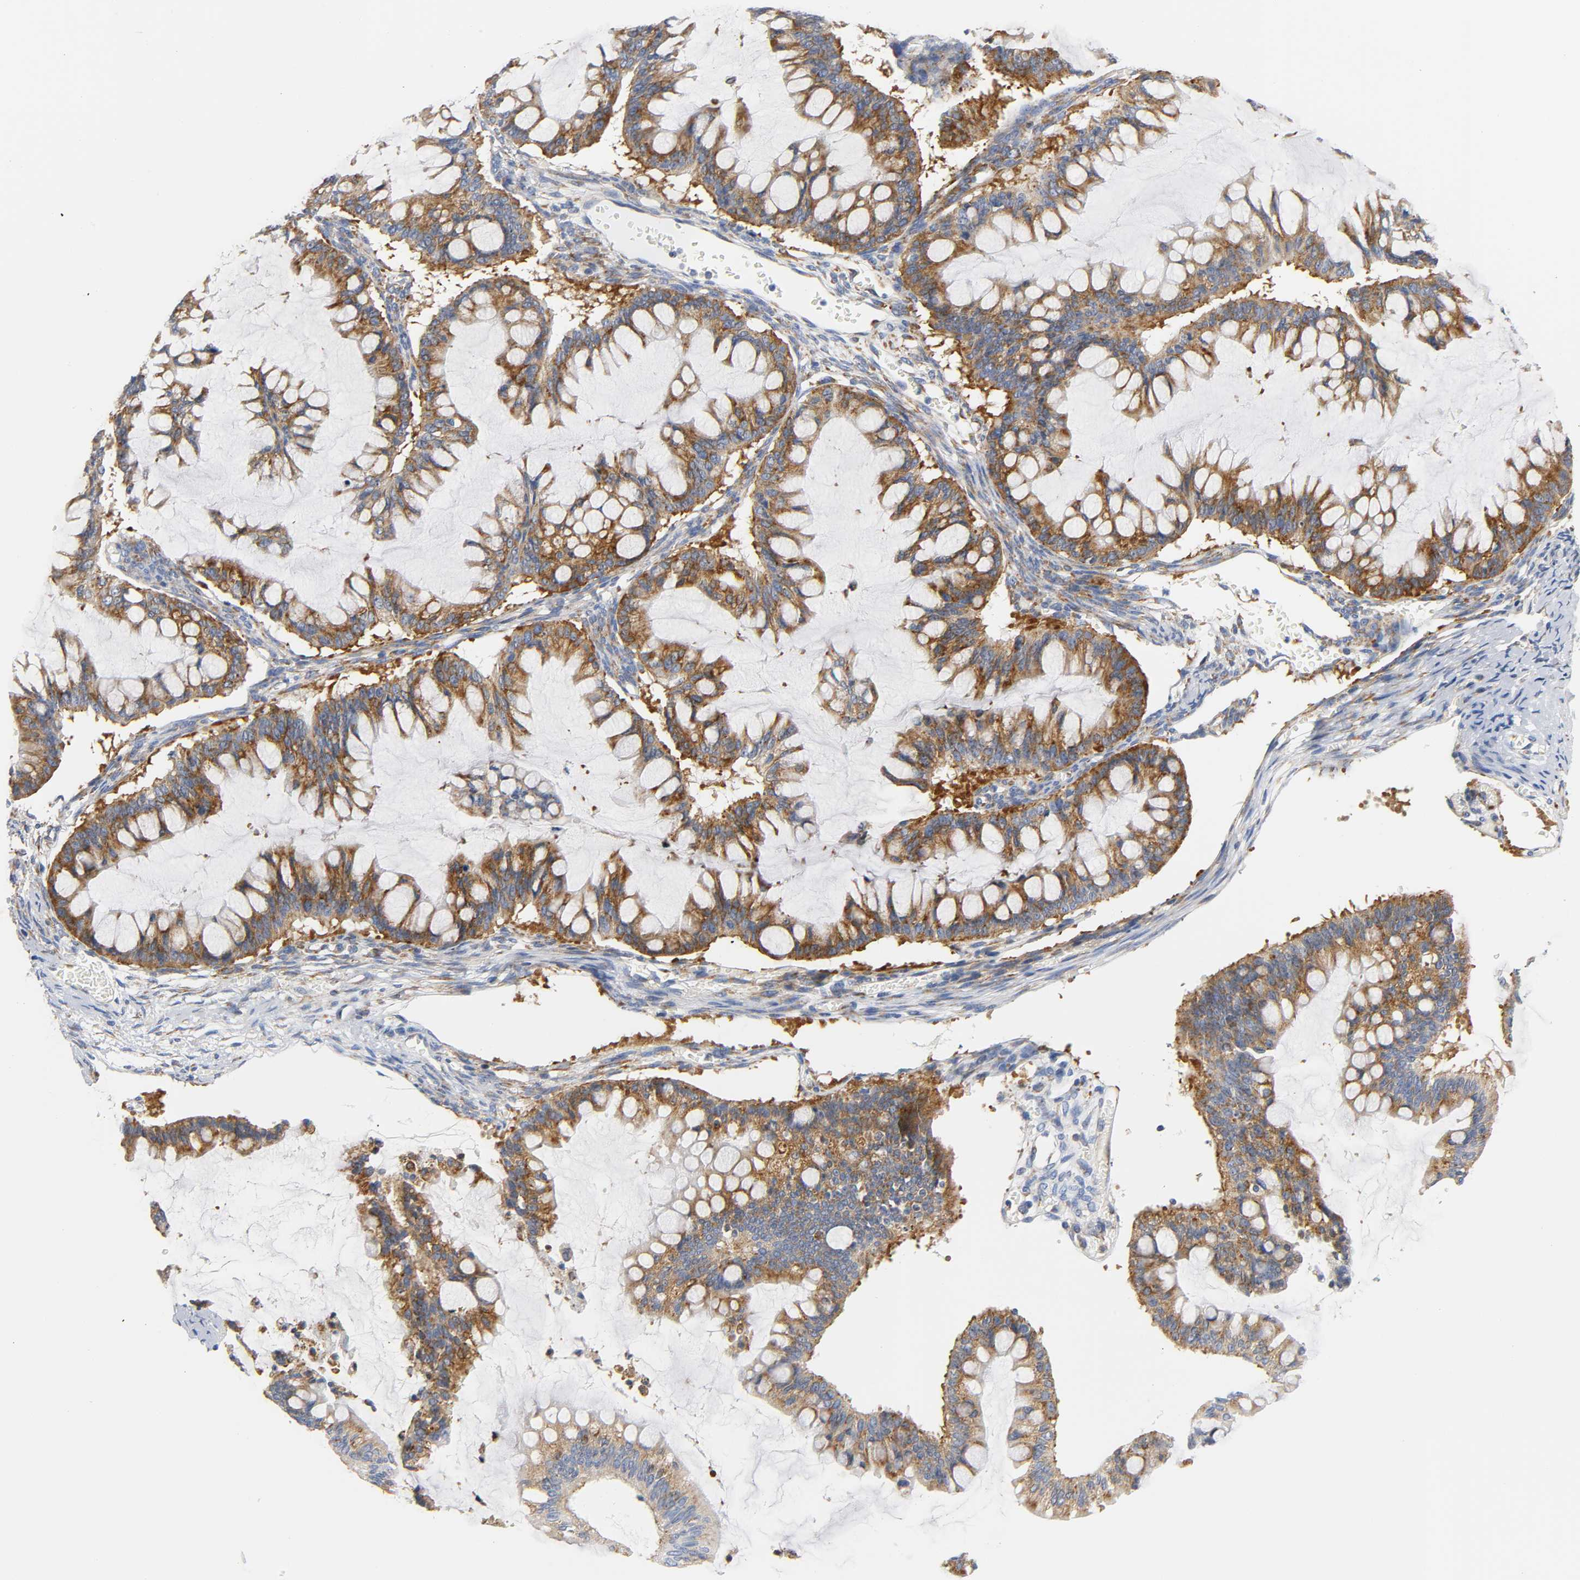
{"staining": {"intensity": "strong", "quantity": ">75%", "location": "cytoplasmic/membranous"}, "tissue": "ovarian cancer", "cell_type": "Tumor cells", "image_type": "cancer", "snomed": [{"axis": "morphology", "description": "Cystadenocarcinoma, mucinous, NOS"}, {"axis": "topography", "description": "Ovary"}], "caption": "Strong cytoplasmic/membranous protein expression is present in about >75% of tumor cells in mucinous cystadenocarcinoma (ovarian). (Stains: DAB in brown, nuclei in blue, Microscopy: brightfield microscopy at high magnification).", "gene": "REL", "patient": {"sex": "female", "age": 73}}